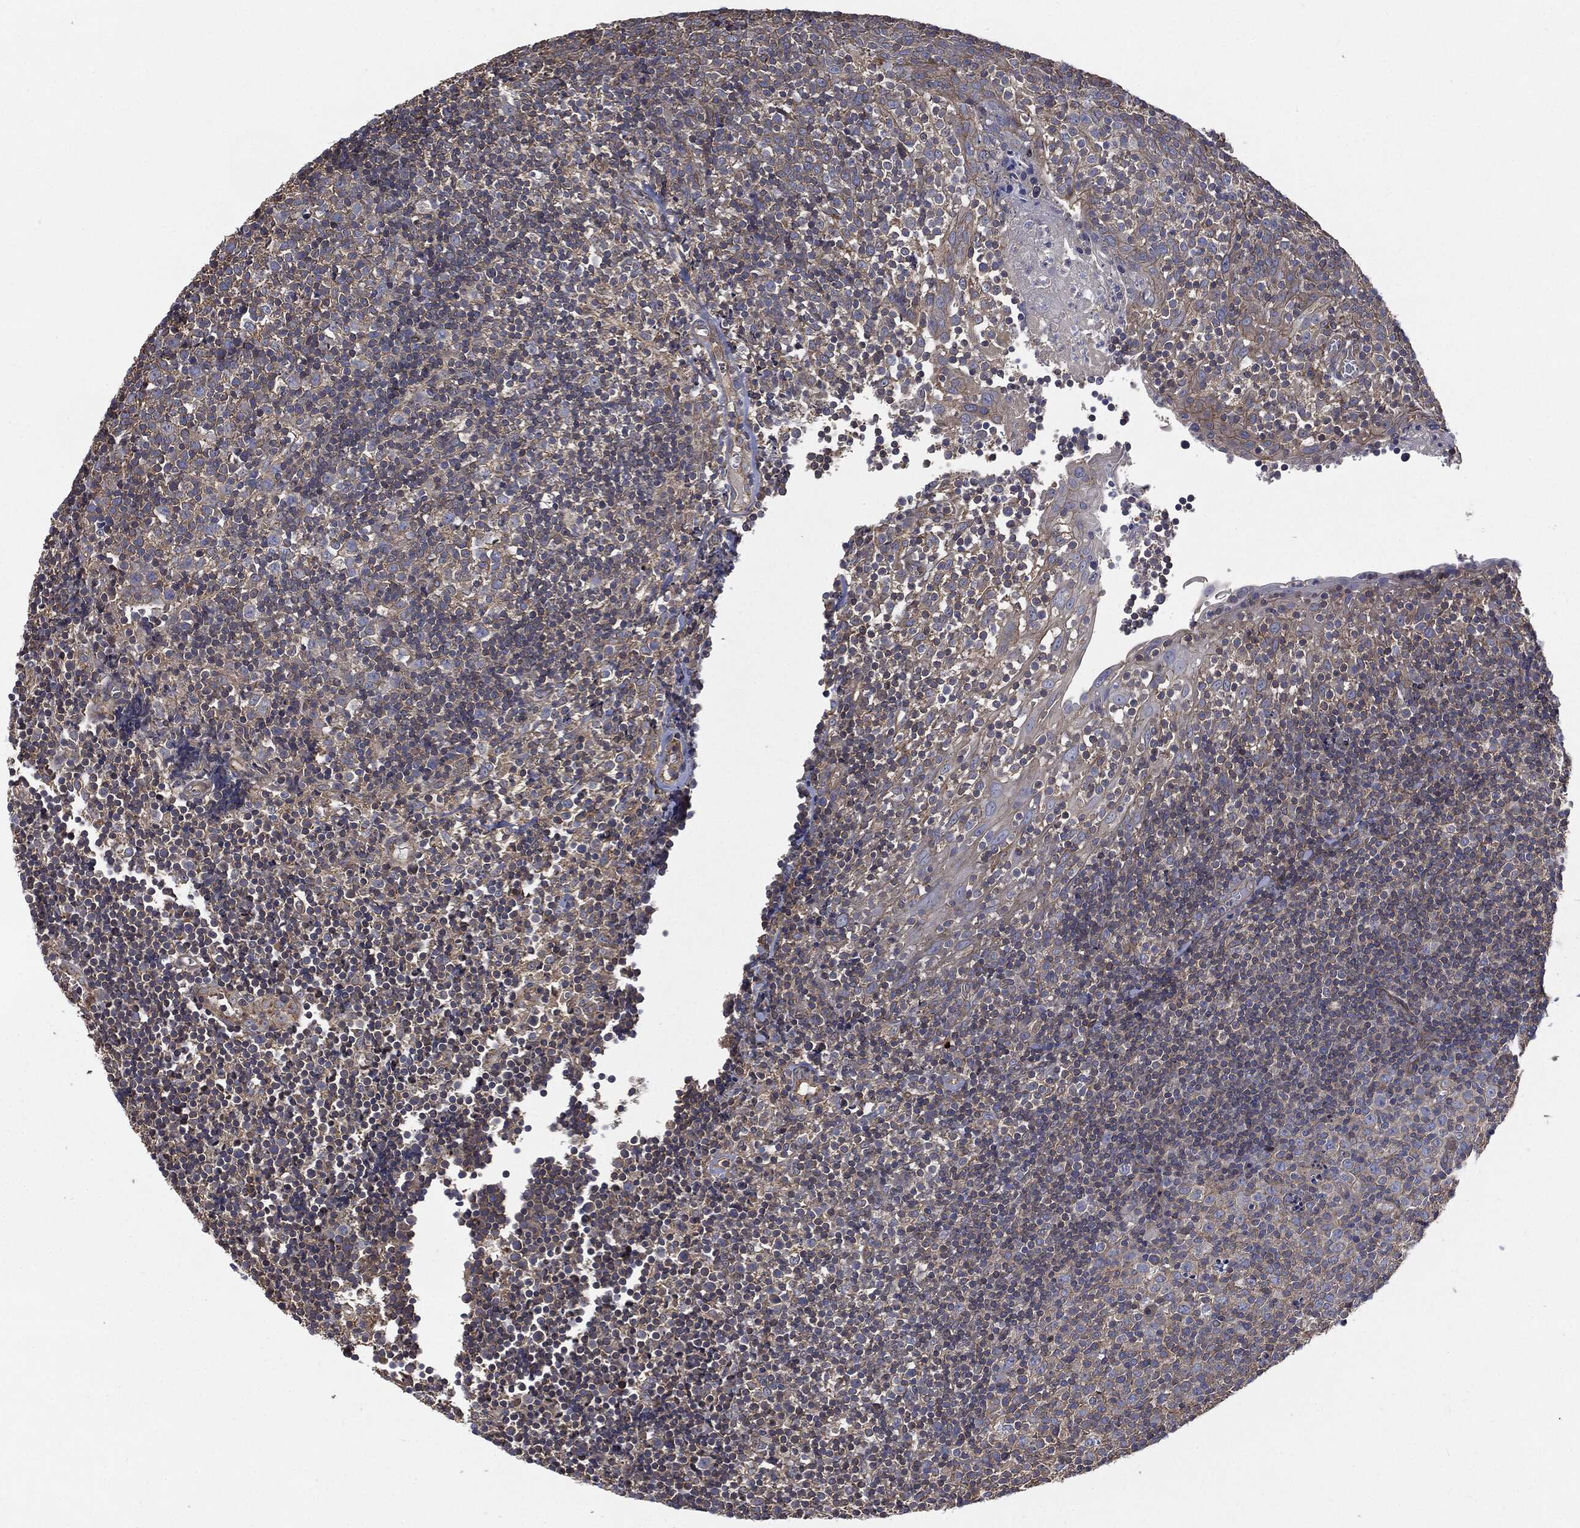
{"staining": {"intensity": "negative", "quantity": "none", "location": "none"}, "tissue": "tonsil", "cell_type": "Germinal center cells", "image_type": "normal", "snomed": [{"axis": "morphology", "description": "Normal tissue, NOS"}, {"axis": "topography", "description": "Tonsil"}], "caption": "Immunohistochemistry (IHC) of benign tonsil demonstrates no positivity in germinal center cells. (Immunohistochemistry, brightfield microscopy, high magnification).", "gene": "EPS15L1", "patient": {"sex": "female", "age": 5}}